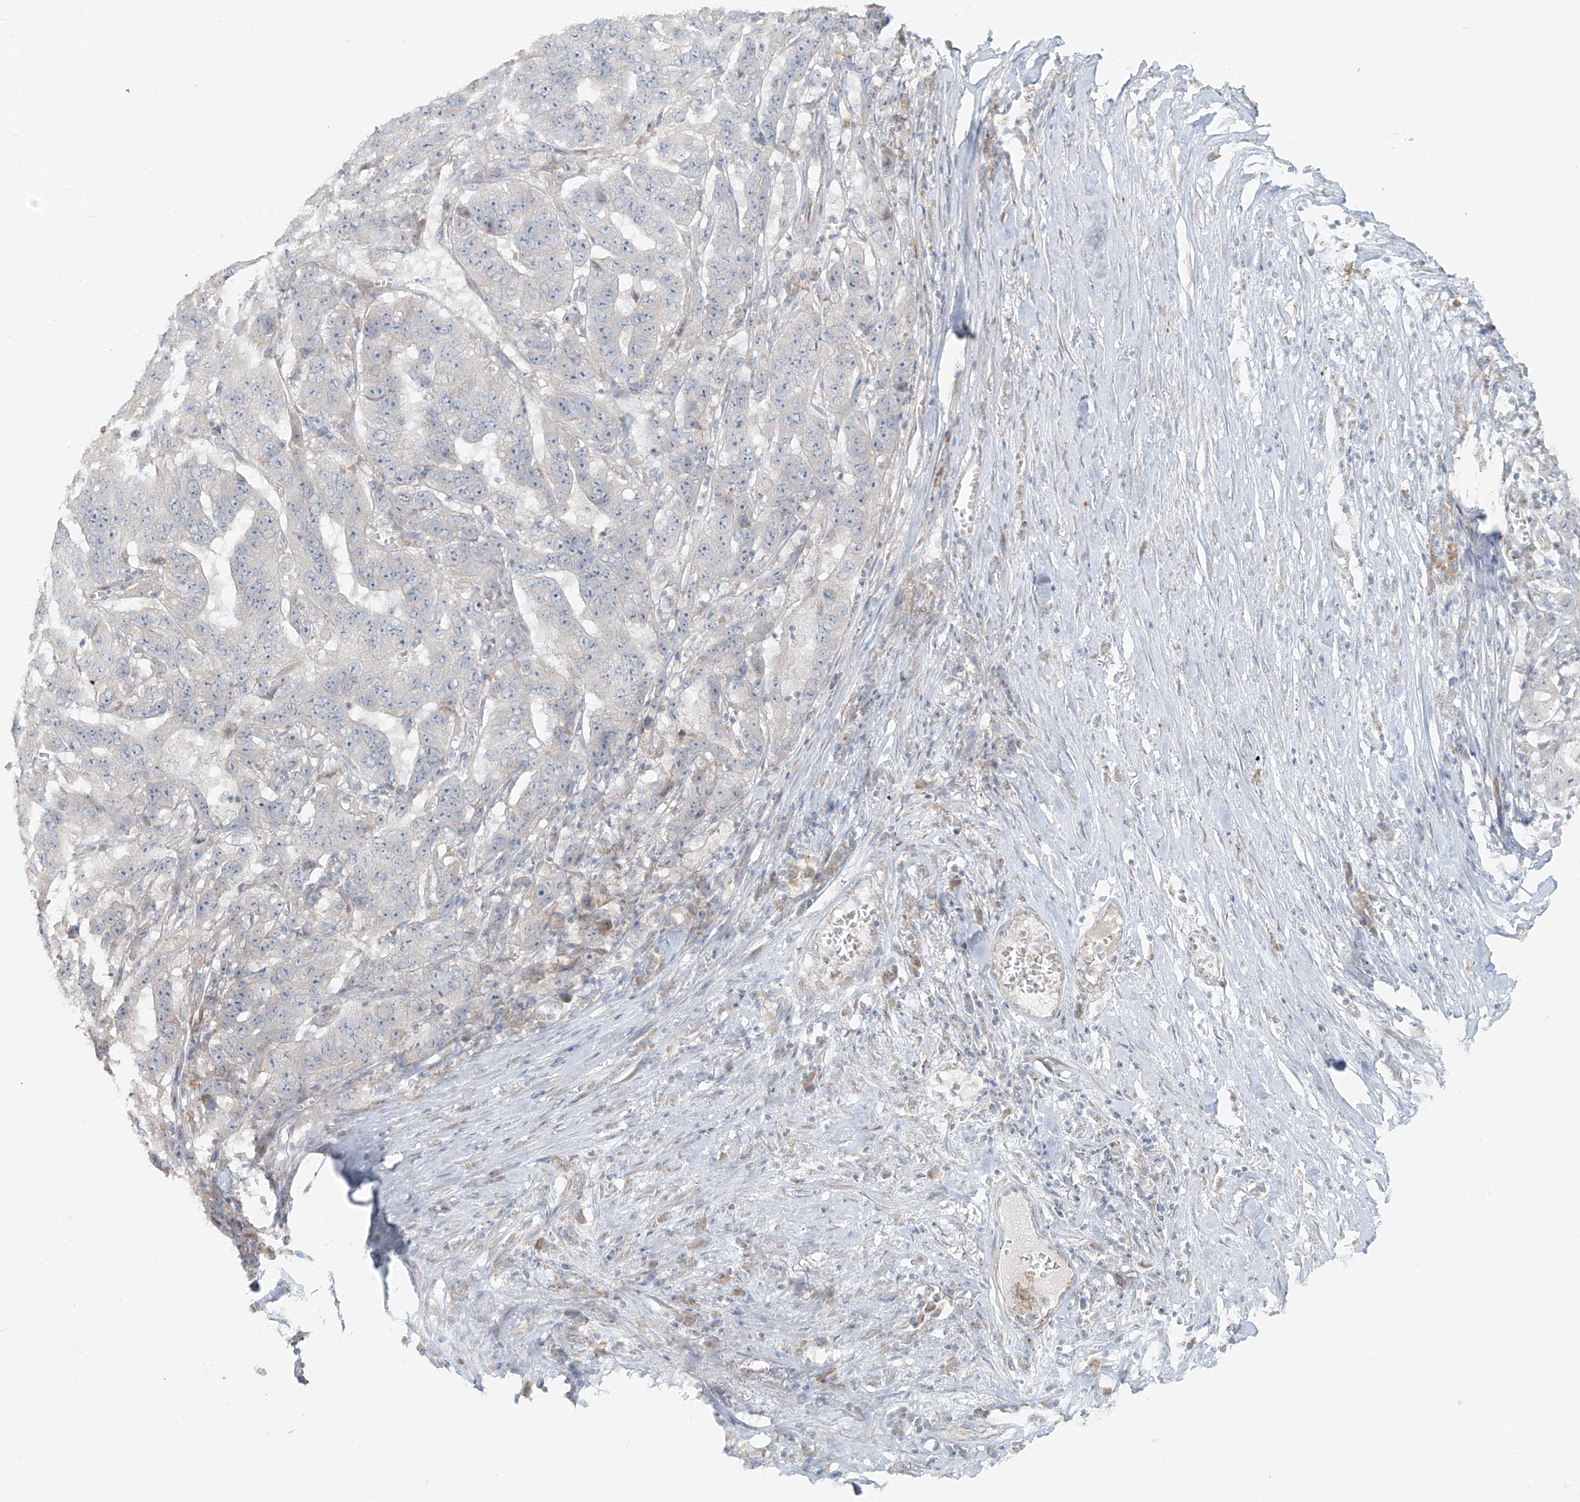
{"staining": {"intensity": "negative", "quantity": "none", "location": "none"}, "tissue": "pancreatic cancer", "cell_type": "Tumor cells", "image_type": "cancer", "snomed": [{"axis": "morphology", "description": "Adenocarcinoma, NOS"}, {"axis": "topography", "description": "Pancreas"}], "caption": "An image of adenocarcinoma (pancreatic) stained for a protein reveals no brown staining in tumor cells.", "gene": "UST", "patient": {"sex": "male", "age": 63}}